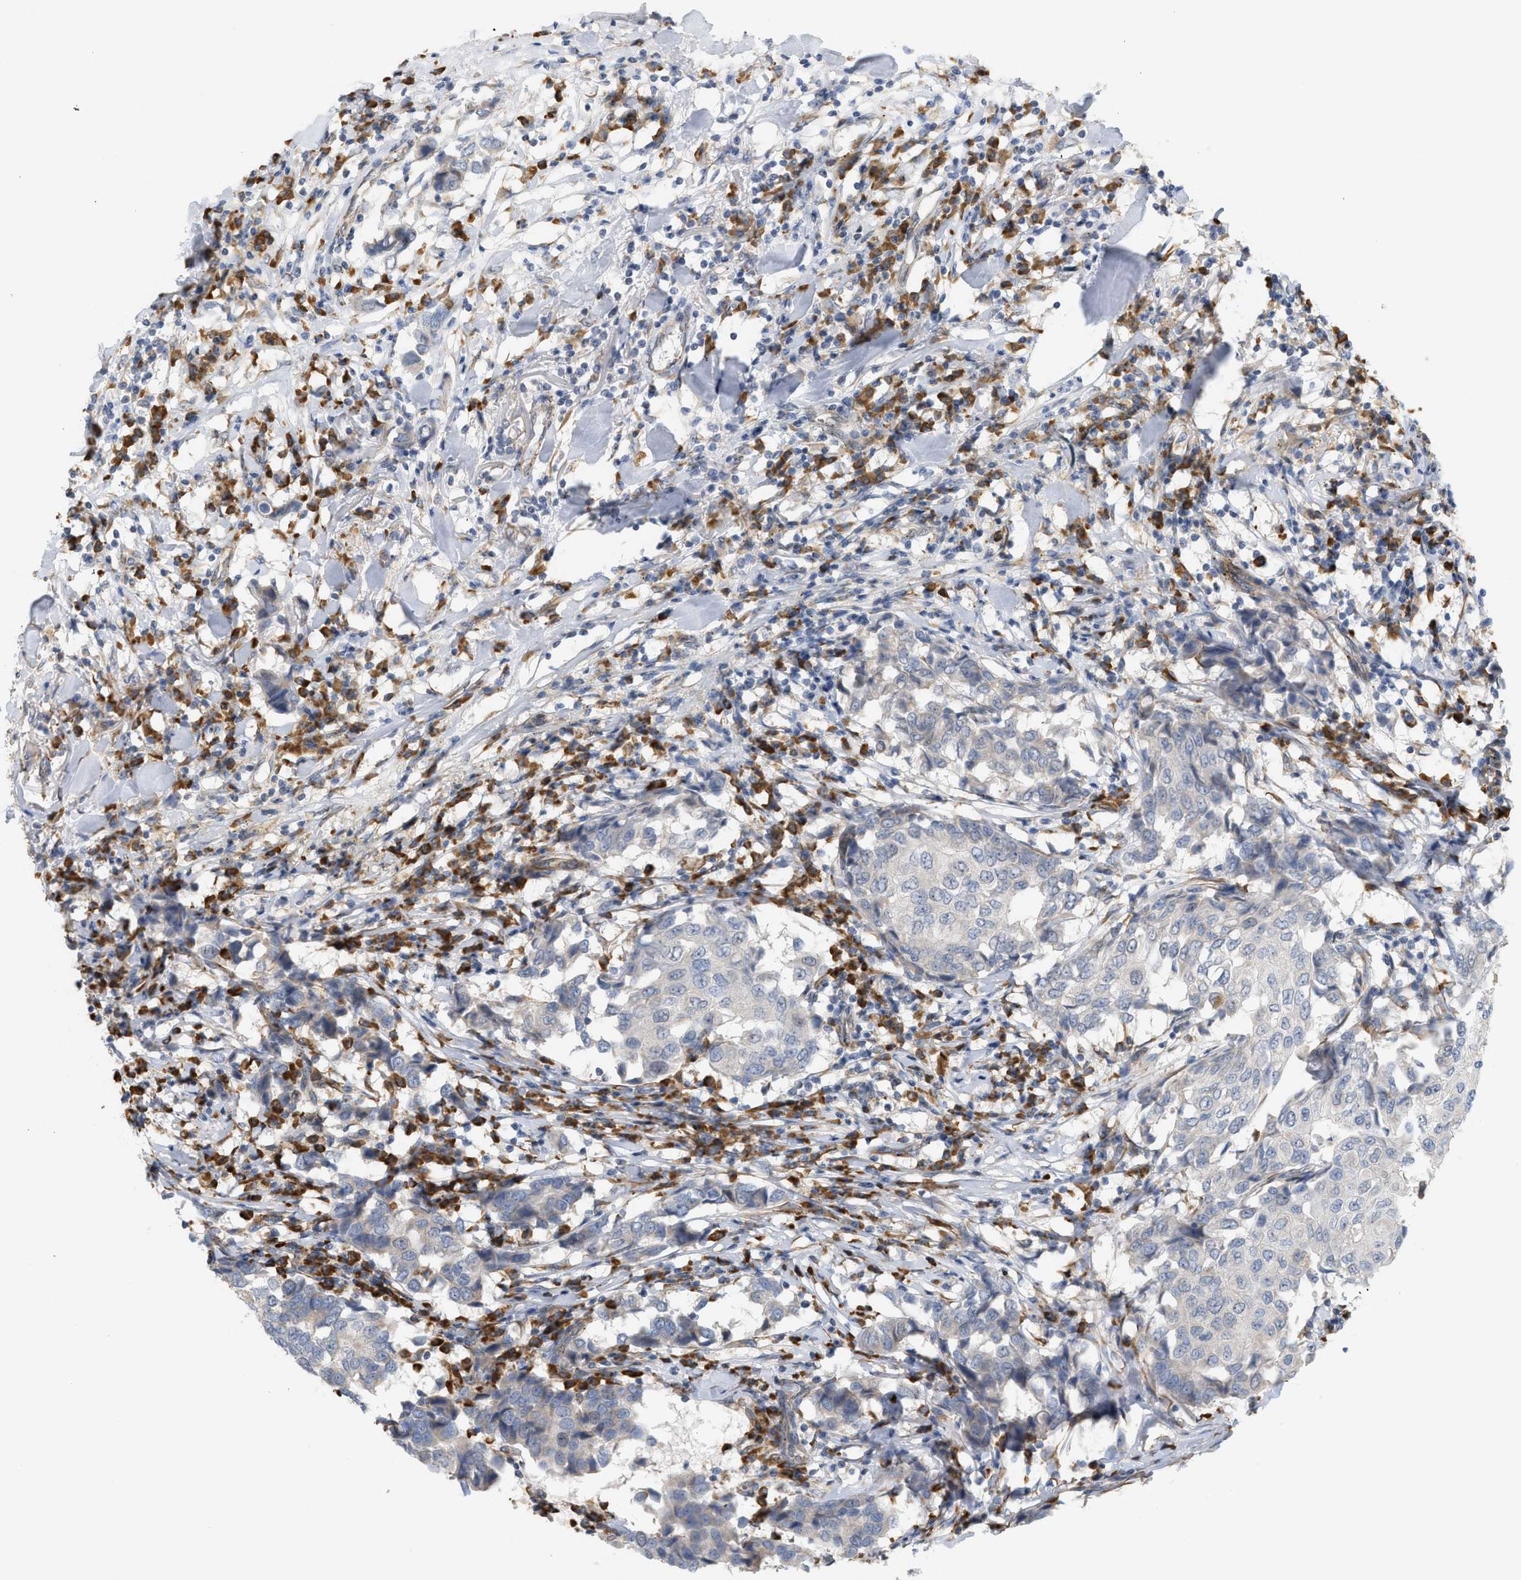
{"staining": {"intensity": "negative", "quantity": "none", "location": "none"}, "tissue": "breast cancer", "cell_type": "Tumor cells", "image_type": "cancer", "snomed": [{"axis": "morphology", "description": "Duct carcinoma"}, {"axis": "topography", "description": "Breast"}], "caption": "Immunohistochemical staining of human breast cancer (infiltrating ductal carcinoma) shows no significant expression in tumor cells.", "gene": "SVOP", "patient": {"sex": "female", "age": 80}}